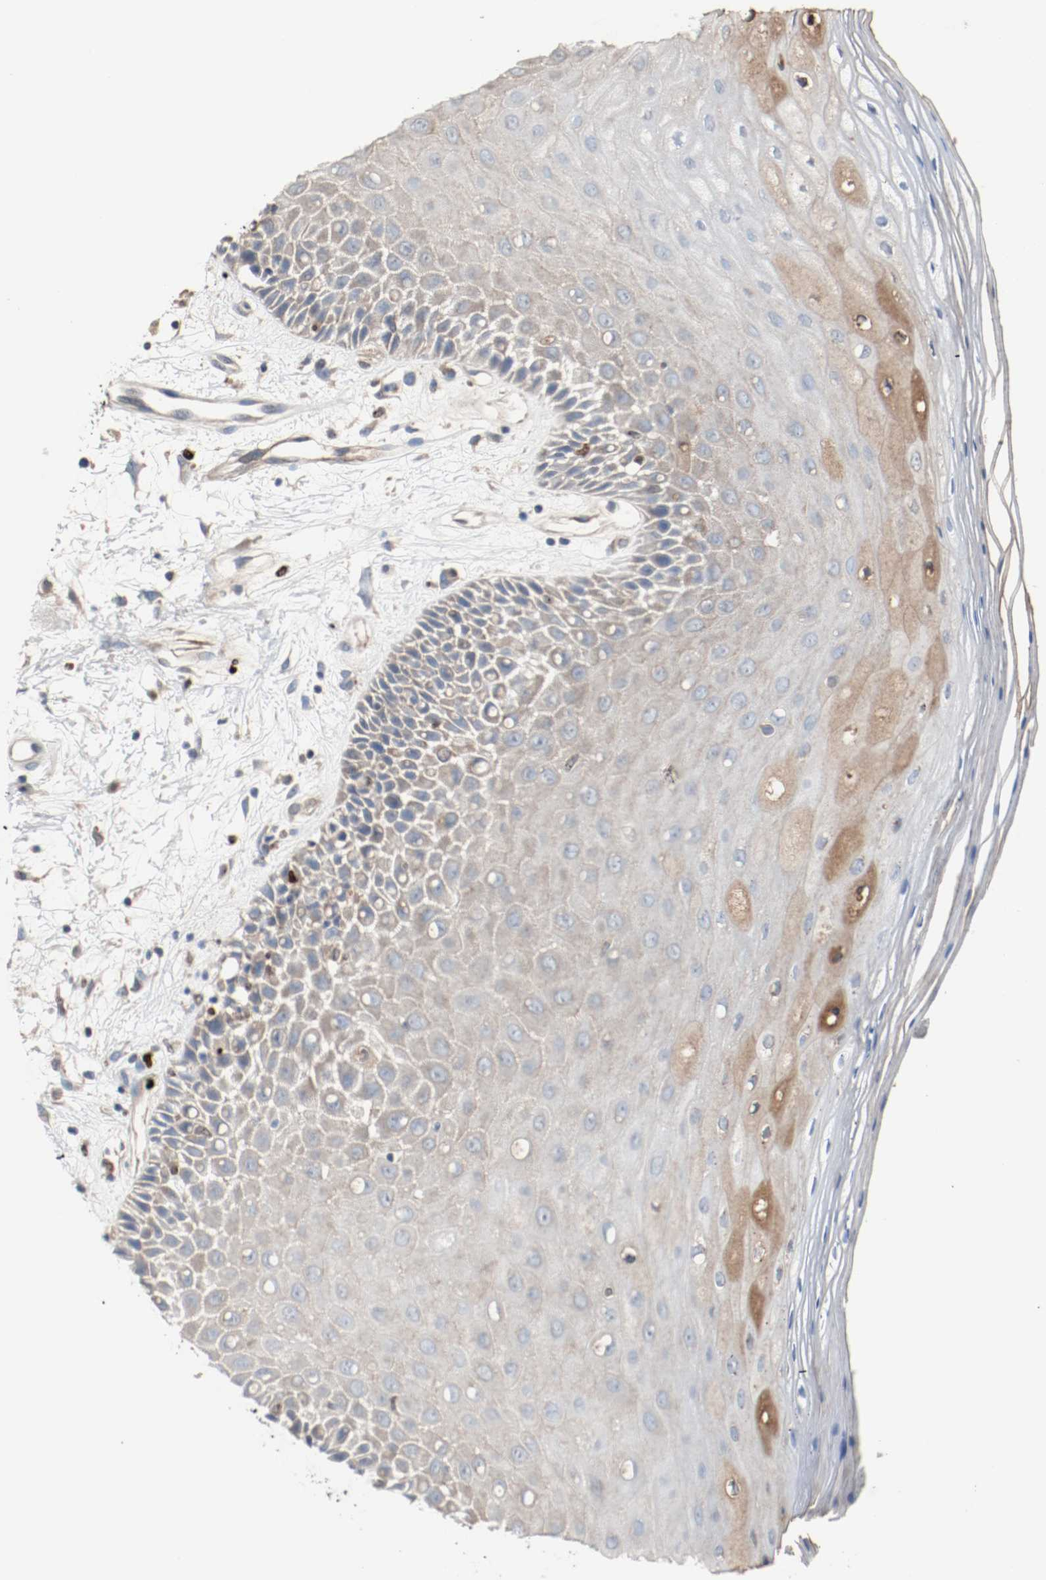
{"staining": {"intensity": "moderate", "quantity": "<25%", "location": "cytoplasmic/membranous"}, "tissue": "oral mucosa", "cell_type": "Squamous epithelial cells", "image_type": "normal", "snomed": [{"axis": "morphology", "description": "Normal tissue, NOS"}, {"axis": "morphology", "description": "Squamous cell carcinoma, NOS"}, {"axis": "topography", "description": "Skeletal muscle"}, {"axis": "topography", "description": "Oral tissue"}, {"axis": "topography", "description": "Head-Neck"}], "caption": "Immunohistochemical staining of benign oral mucosa reveals <25% levels of moderate cytoplasmic/membranous protein expression in about <25% of squamous epithelial cells. The staining is performed using DAB (3,3'-diaminobenzidine) brown chromogen to label protein expression. The nuclei are counter-stained blue using hematoxylin.", "gene": "BLK", "patient": {"sex": "female", "age": 84}}